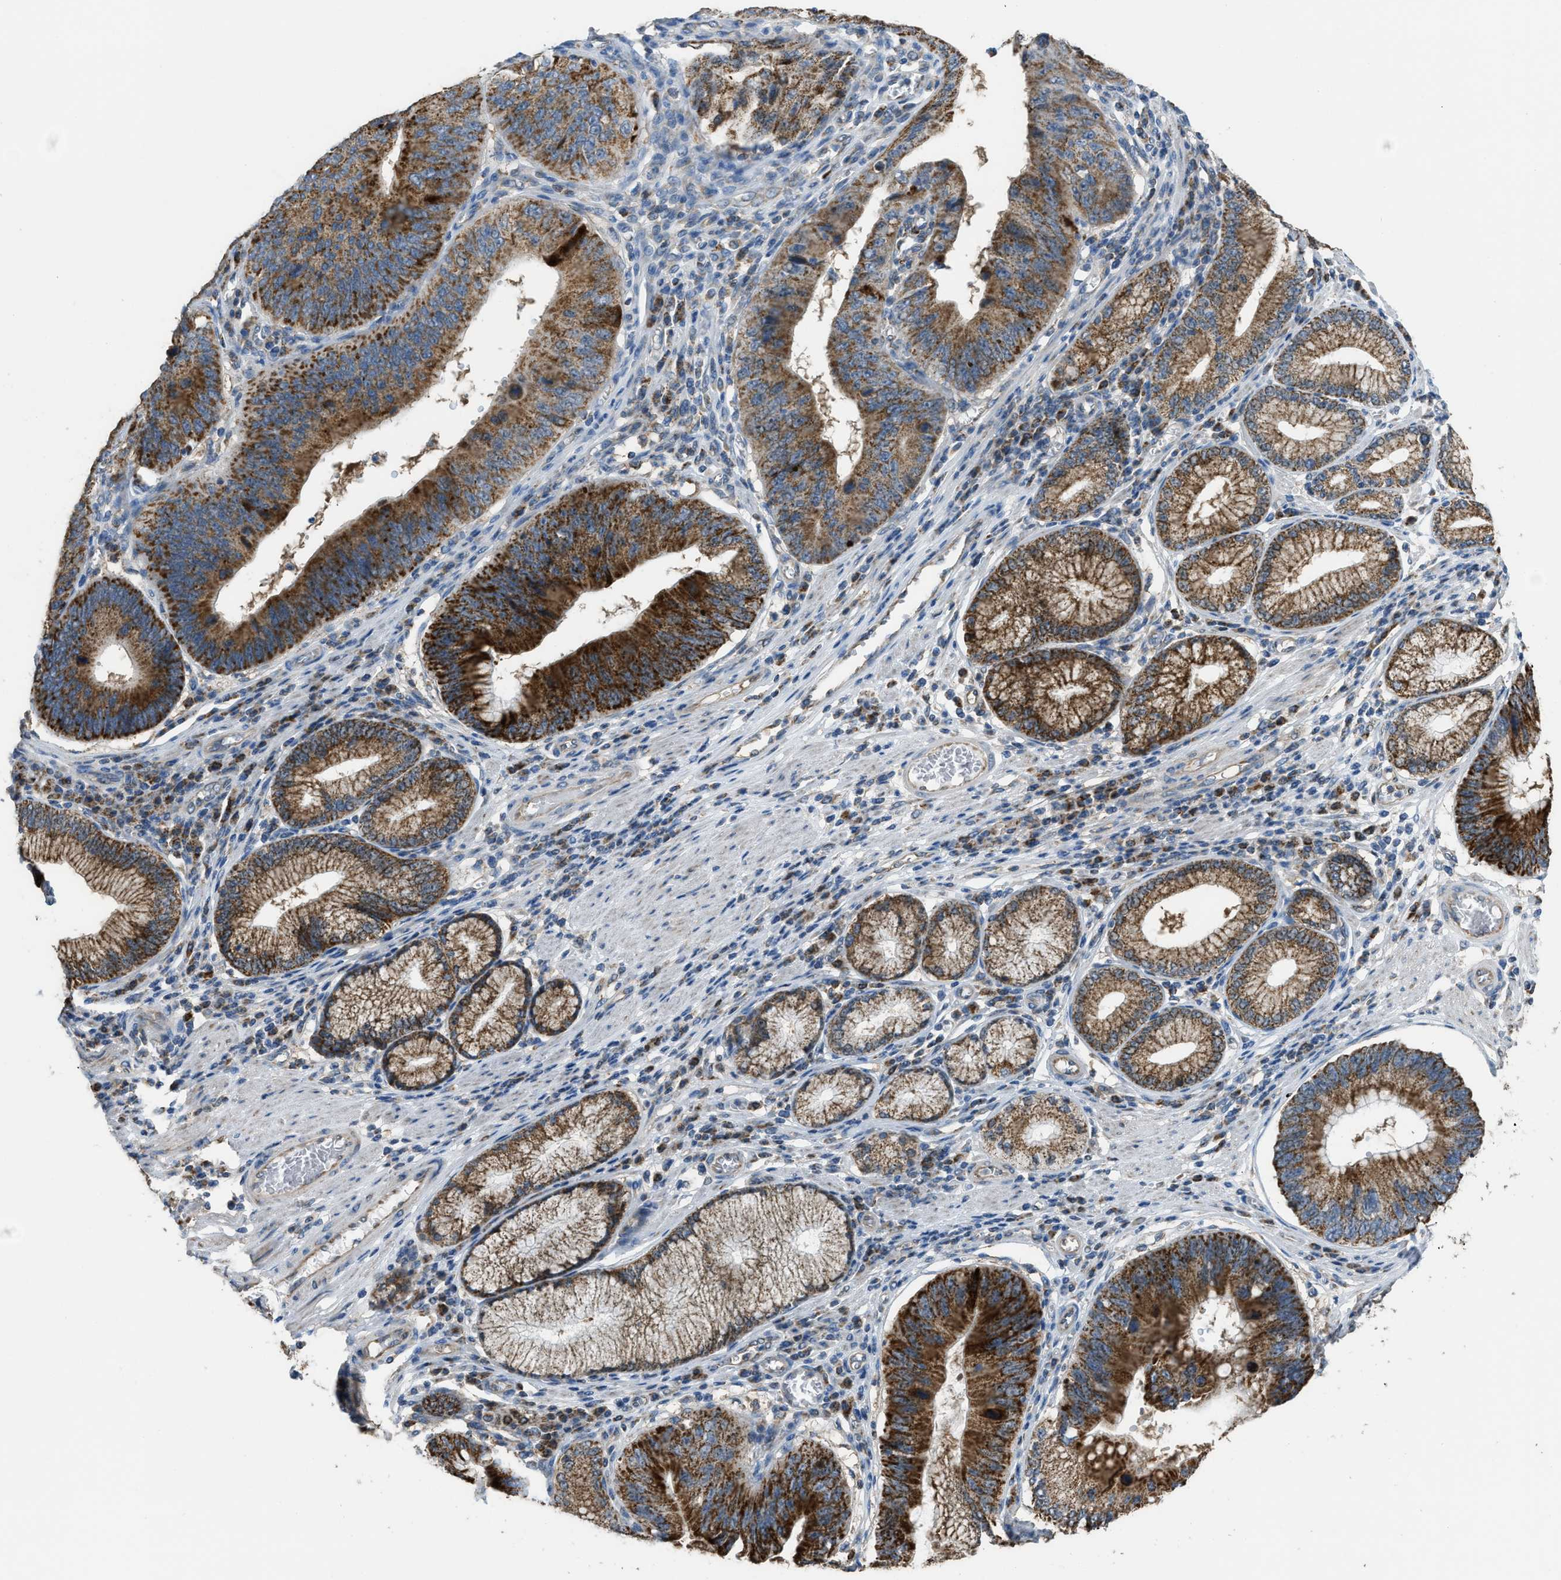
{"staining": {"intensity": "strong", "quantity": ">75%", "location": "cytoplasmic/membranous"}, "tissue": "stomach cancer", "cell_type": "Tumor cells", "image_type": "cancer", "snomed": [{"axis": "morphology", "description": "Adenocarcinoma, NOS"}, {"axis": "topography", "description": "Stomach"}], "caption": "A high amount of strong cytoplasmic/membranous expression is identified in about >75% of tumor cells in stomach adenocarcinoma tissue.", "gene": "ETFB", "patient": {"sex": "male", "age": 59}}